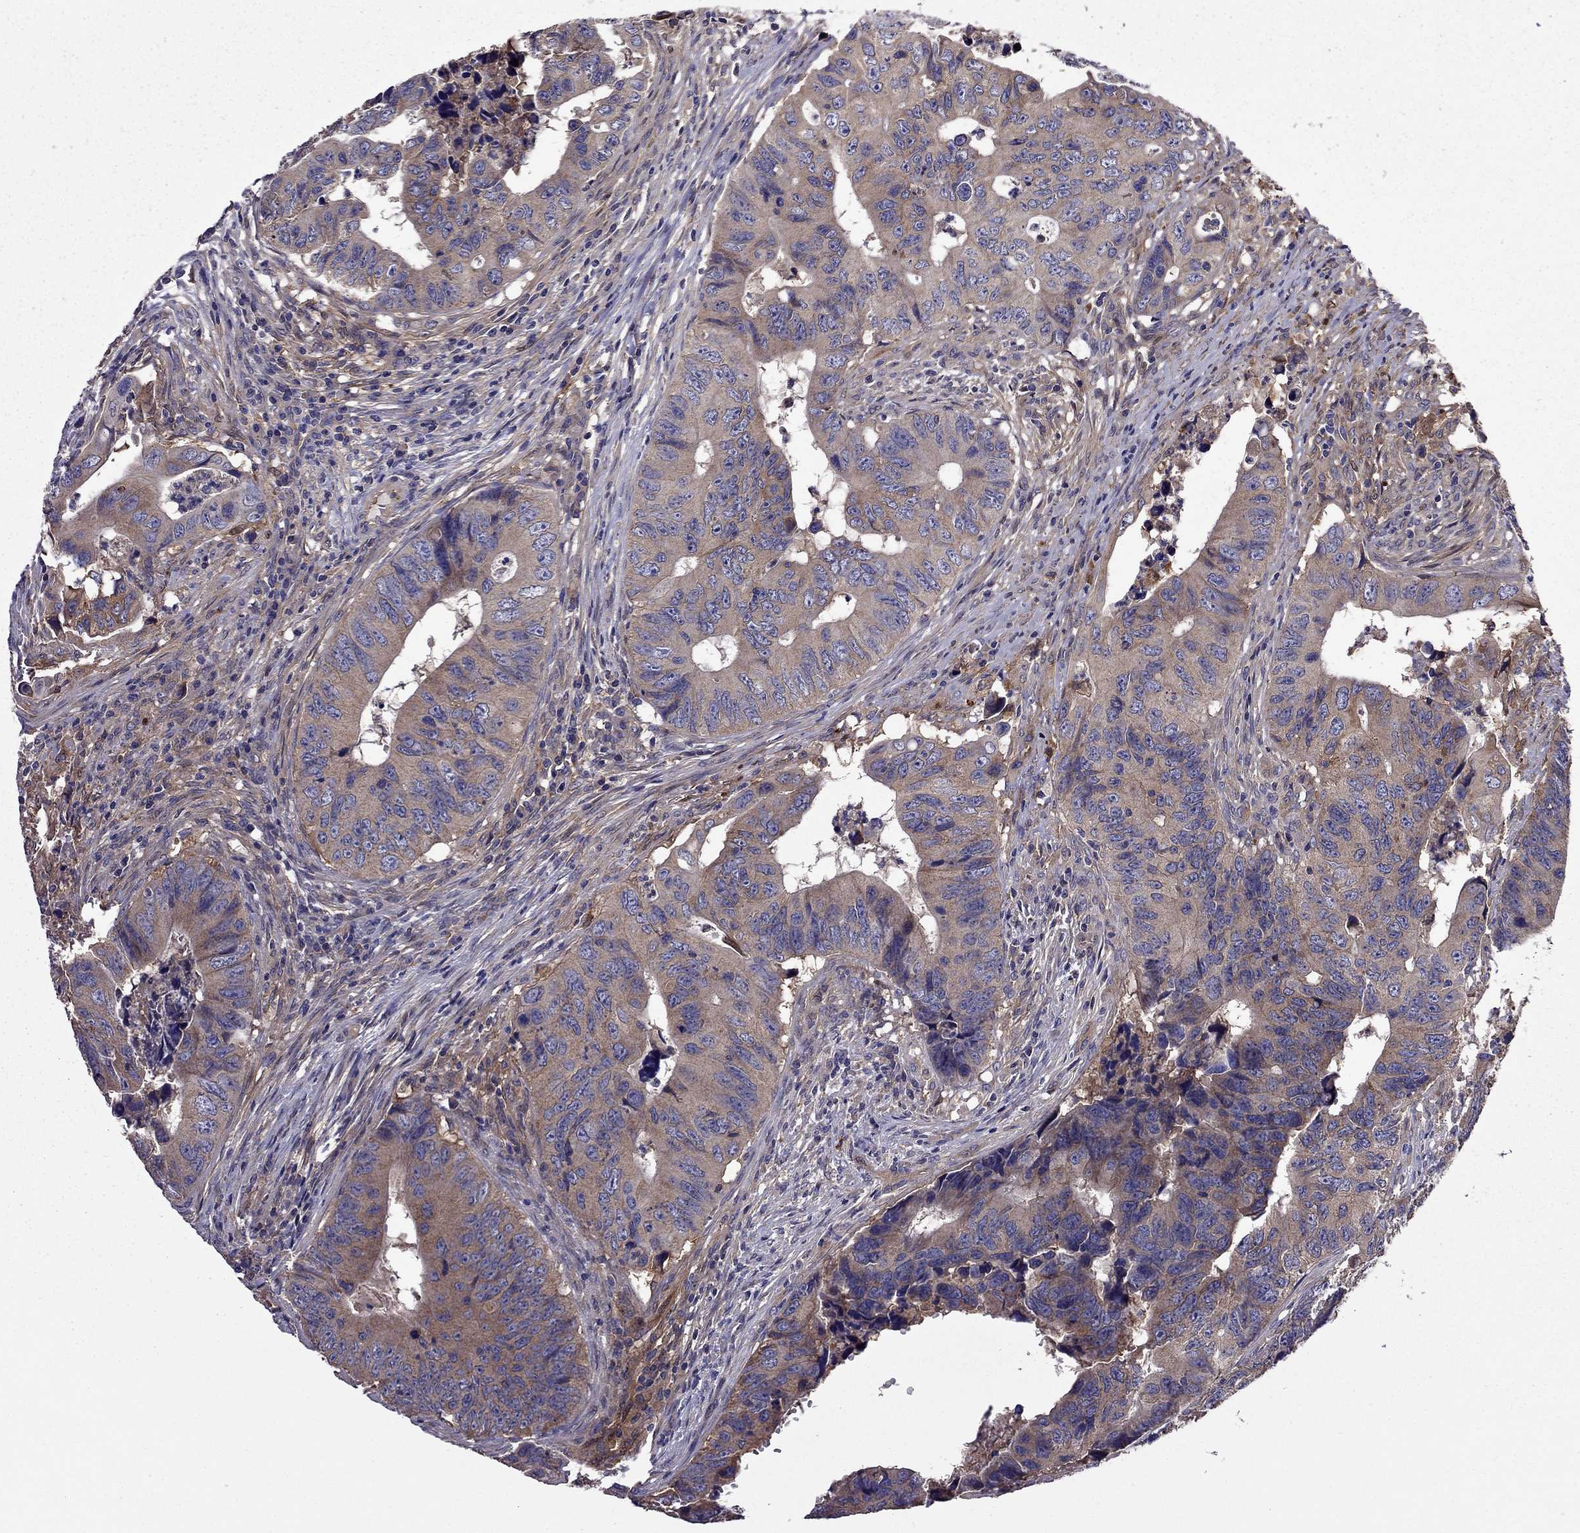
{"staining": {"intensity": "weak", "quantity": ">75%", "location": "cytoplasmic/membranous"}, "tissue": "colorectal cancer", "cell_type": "Tumor cells", "image_type": "cancer", "snomed": [{"axis": "morphology", "description": "Adenocarcinoma, NOS"}, {"axis": "topography", "description": "Colon"}], "caption": "Immunohistochemistry (IHC) (DAB) staining of adenocarcinoma (colorectal) demonstrates weak cytoplasmic/membranous protein staining in about >75% of tumor cells.", "gene": "ITGB1", "patient": {"sex": "female", "age": 82}}